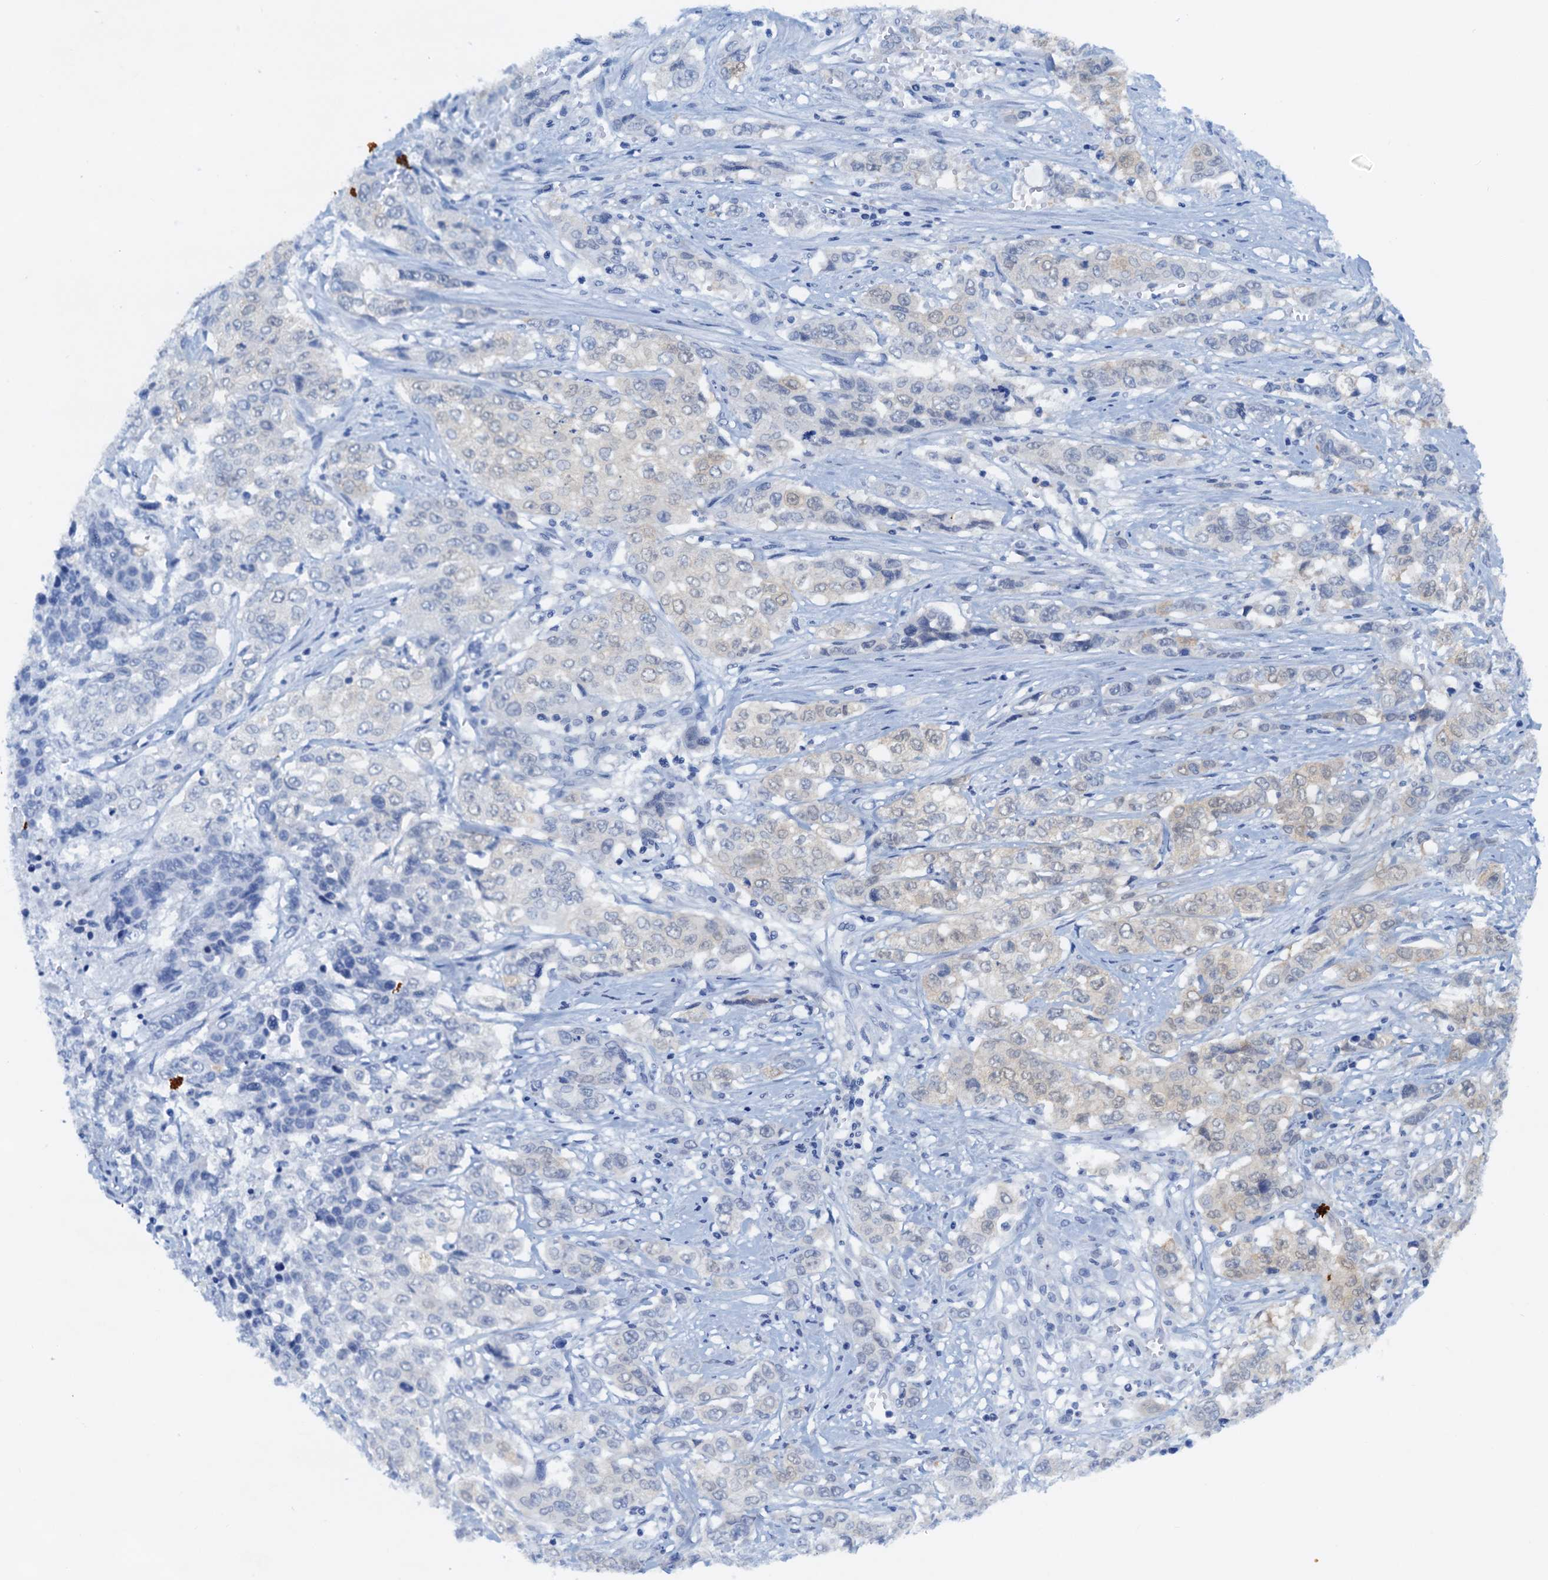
{"staining": {"intensity": "moderate", "quantity": "<25%", "location": "cytoplasmic/membranous,nuclear"}, "tissue": "stomach cancer", "cell_type": "Tumor cells", "image_type": "cancer", "snomed": [{"axis": "morphology", "description": "Adenocarcinoma, NOS"}, {"axis": "topography", "description": "Stomach, upper"}], "caption": "Immunohistochemistry micrograph of stomach cancer stained for a protein (brown), which demonstrates low levels of moderate cytoplasmic/membranous and nuclear expression in approximately <25% of tumor cells.", "gene": "PTGES3", "patient": {"sex": "male", "age": 62}}